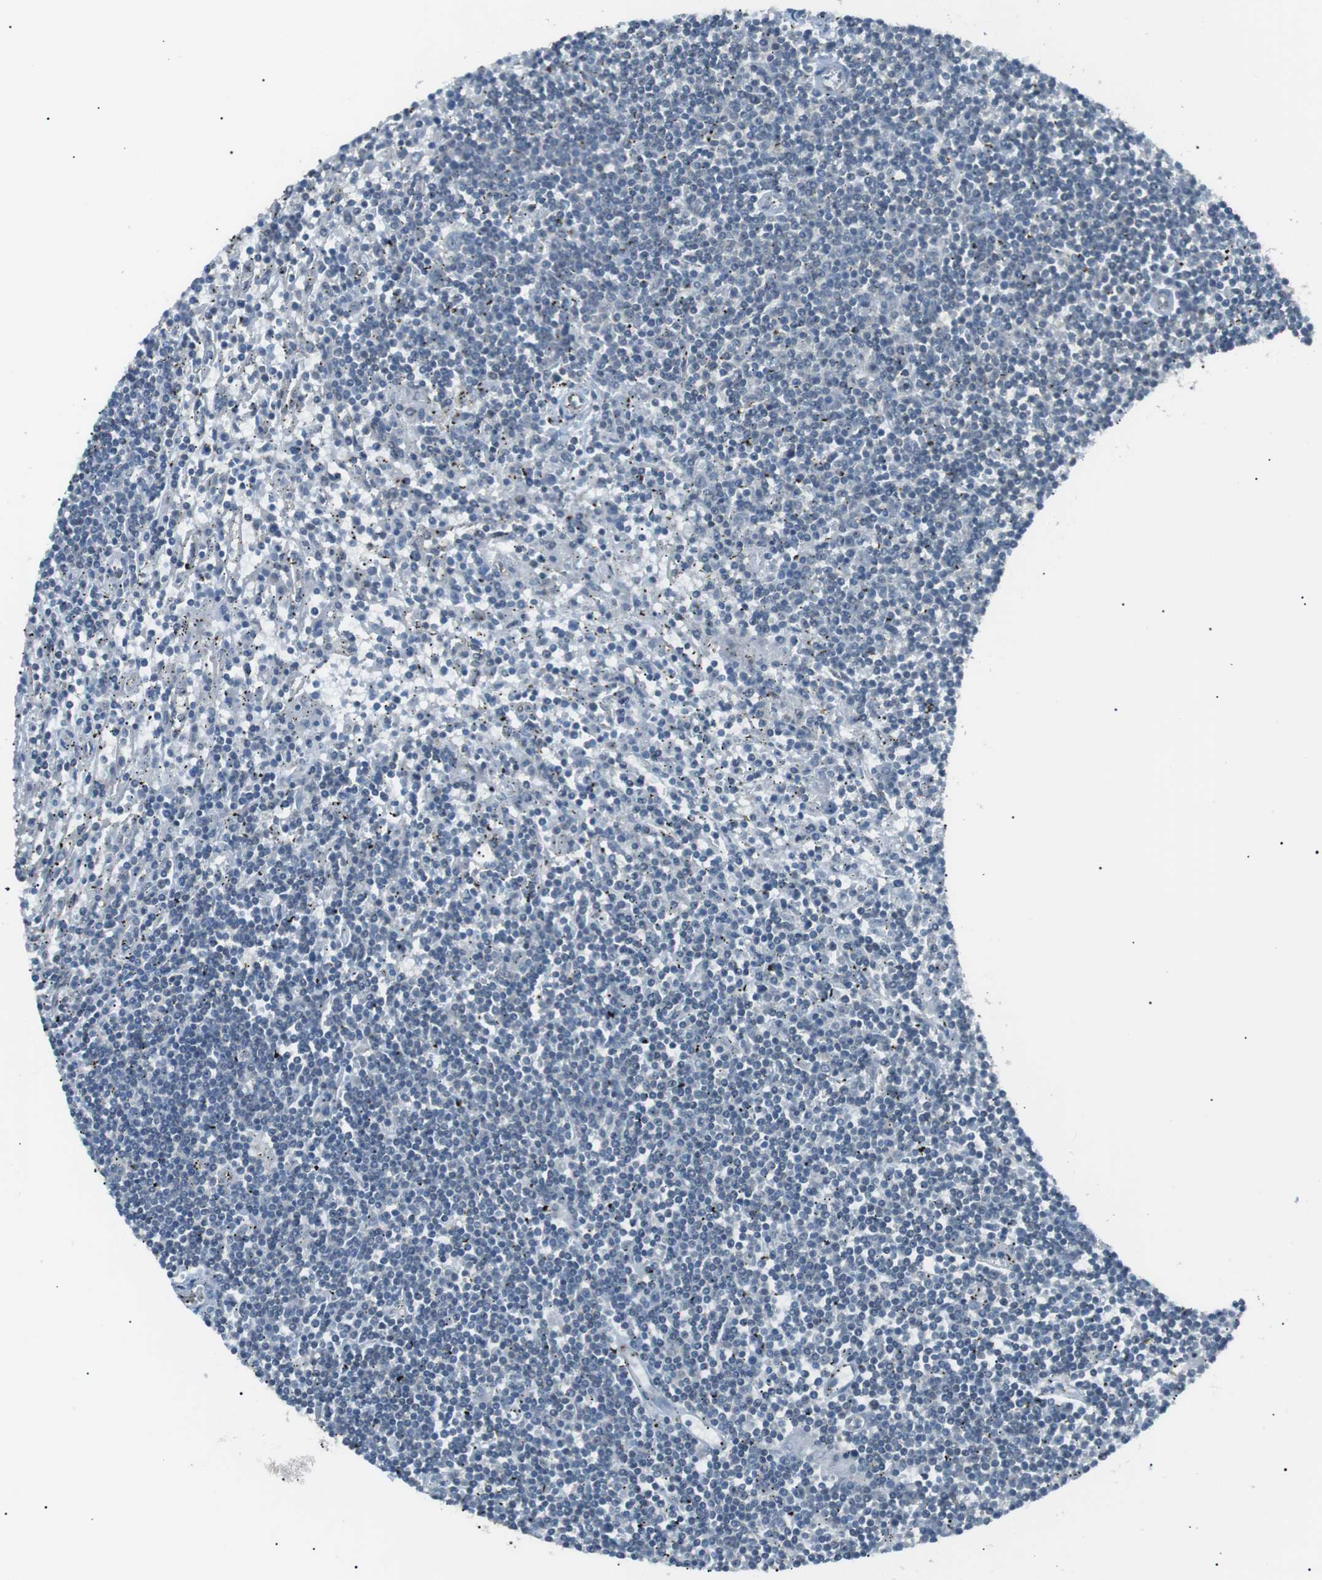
{"staining": {"intensity": "negative", "quantity": "none", "location": "none"}, "tissue": "lymphoma", "cell_type": "Tumor cells", "image_type": "cancer", "snomed": [{"axis": "morphology", "description": "Malignant lymphoma, non-Hodgkin's type, Low grade"}, {"axis": "topography", "description": "Spleen"}], "caption": "DAB (3,3'-diaminobenzidine) immunohistochemical staining of malignant lymphoma, non-Hodgkin's type (low-grade) reveals no significant expression in tumor cells.", "gene": "SRPK2", "patient": {"sex": "male", "age": 76}}